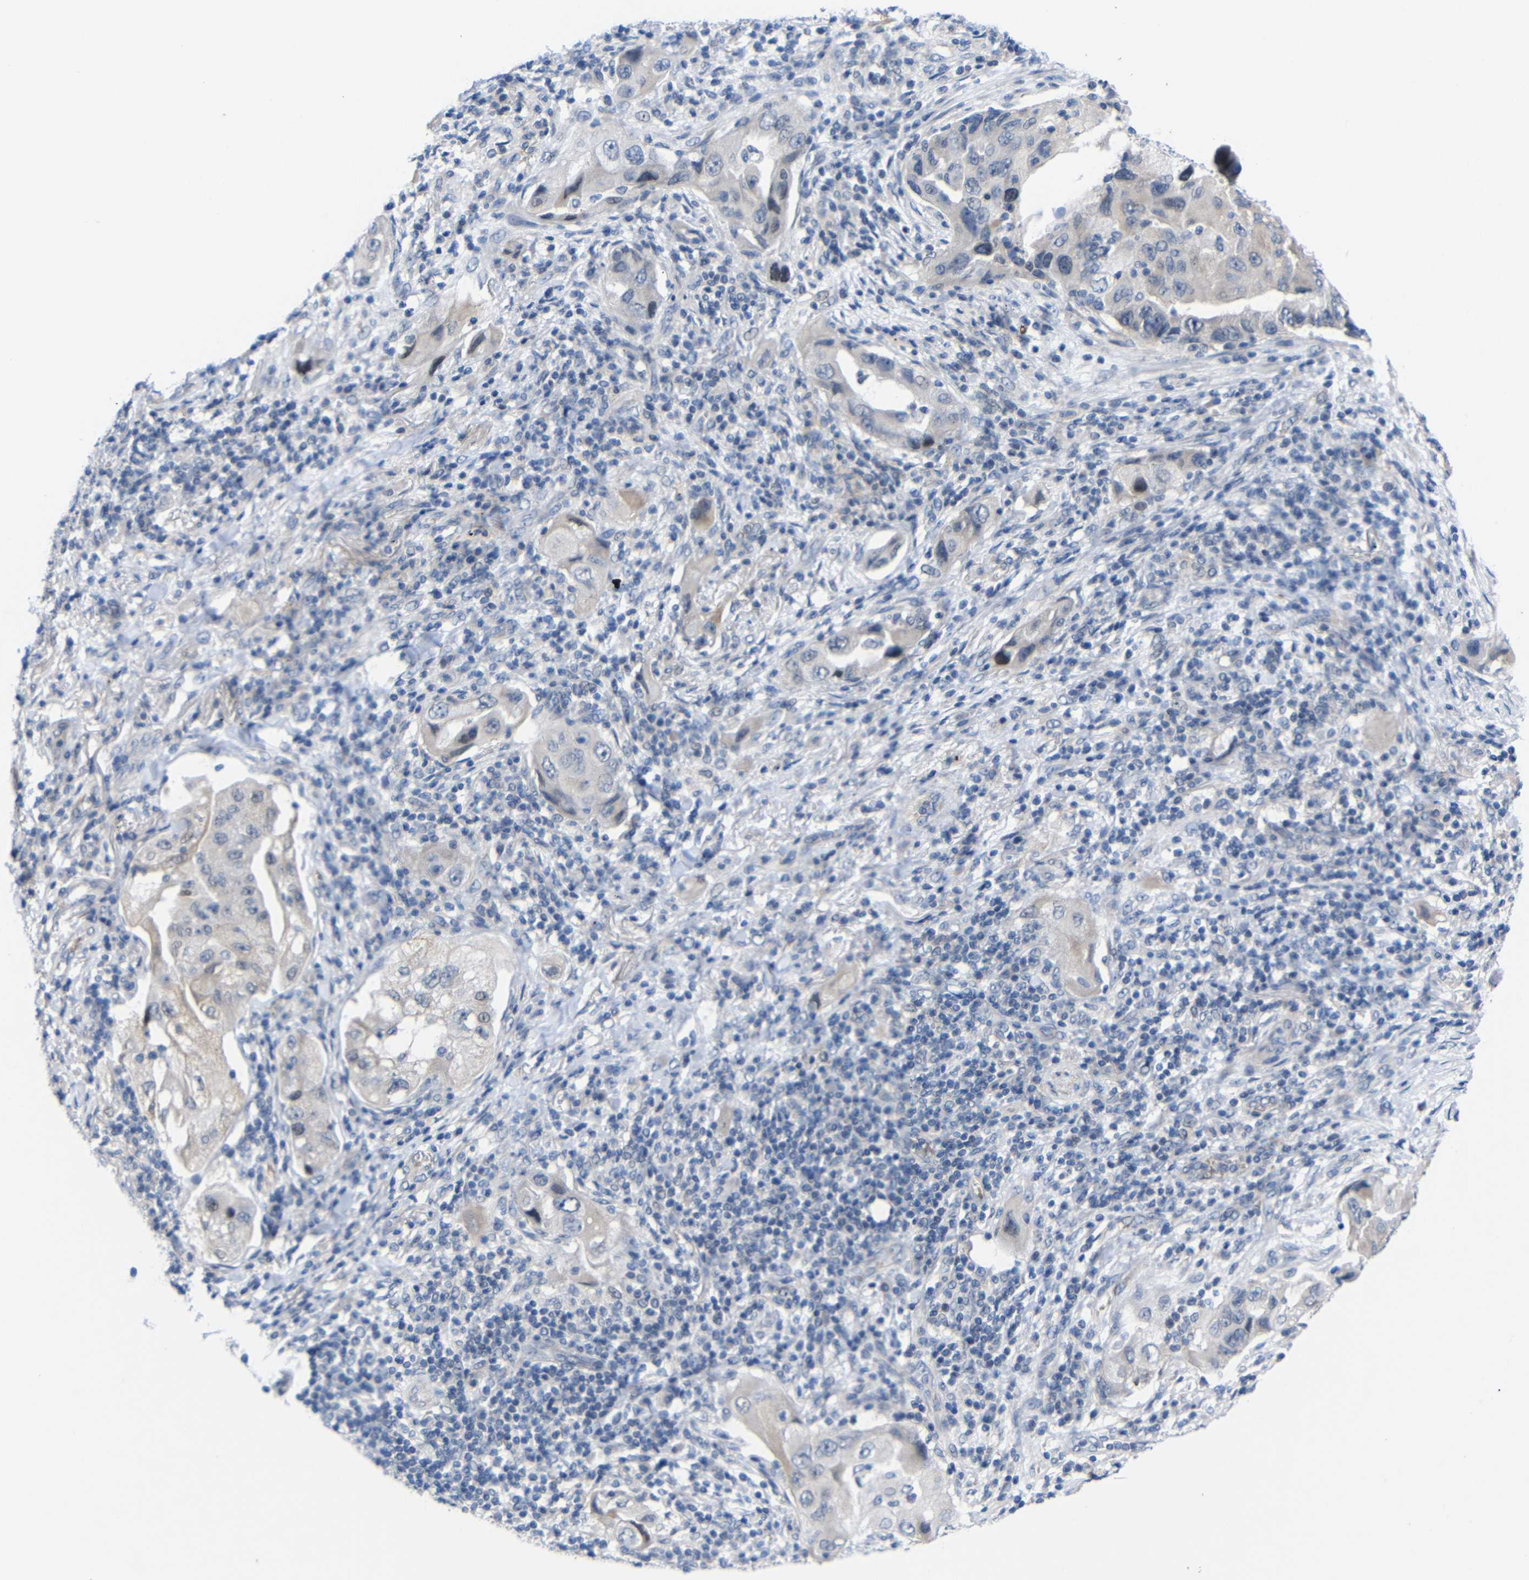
{"staining": {"intensity": "moderate", "quantity": "<25%", "location": "nuclear"}, "tissue": "lung cancer", "cell_type": "Tumor cells", "image_type": "cancer", "snomed": [{"axis": "morphology", "description": "Adenocarcinoma, NOS"}, {"axis": "topography", "description": "Lung"}], "caption": "A brown stain highlights moderate nuclear staining of a protein in human adenocarcinoma (lung) tumor cells.", "gene": "CMTM1", "patient": {"sex": "female", "age": 65}}